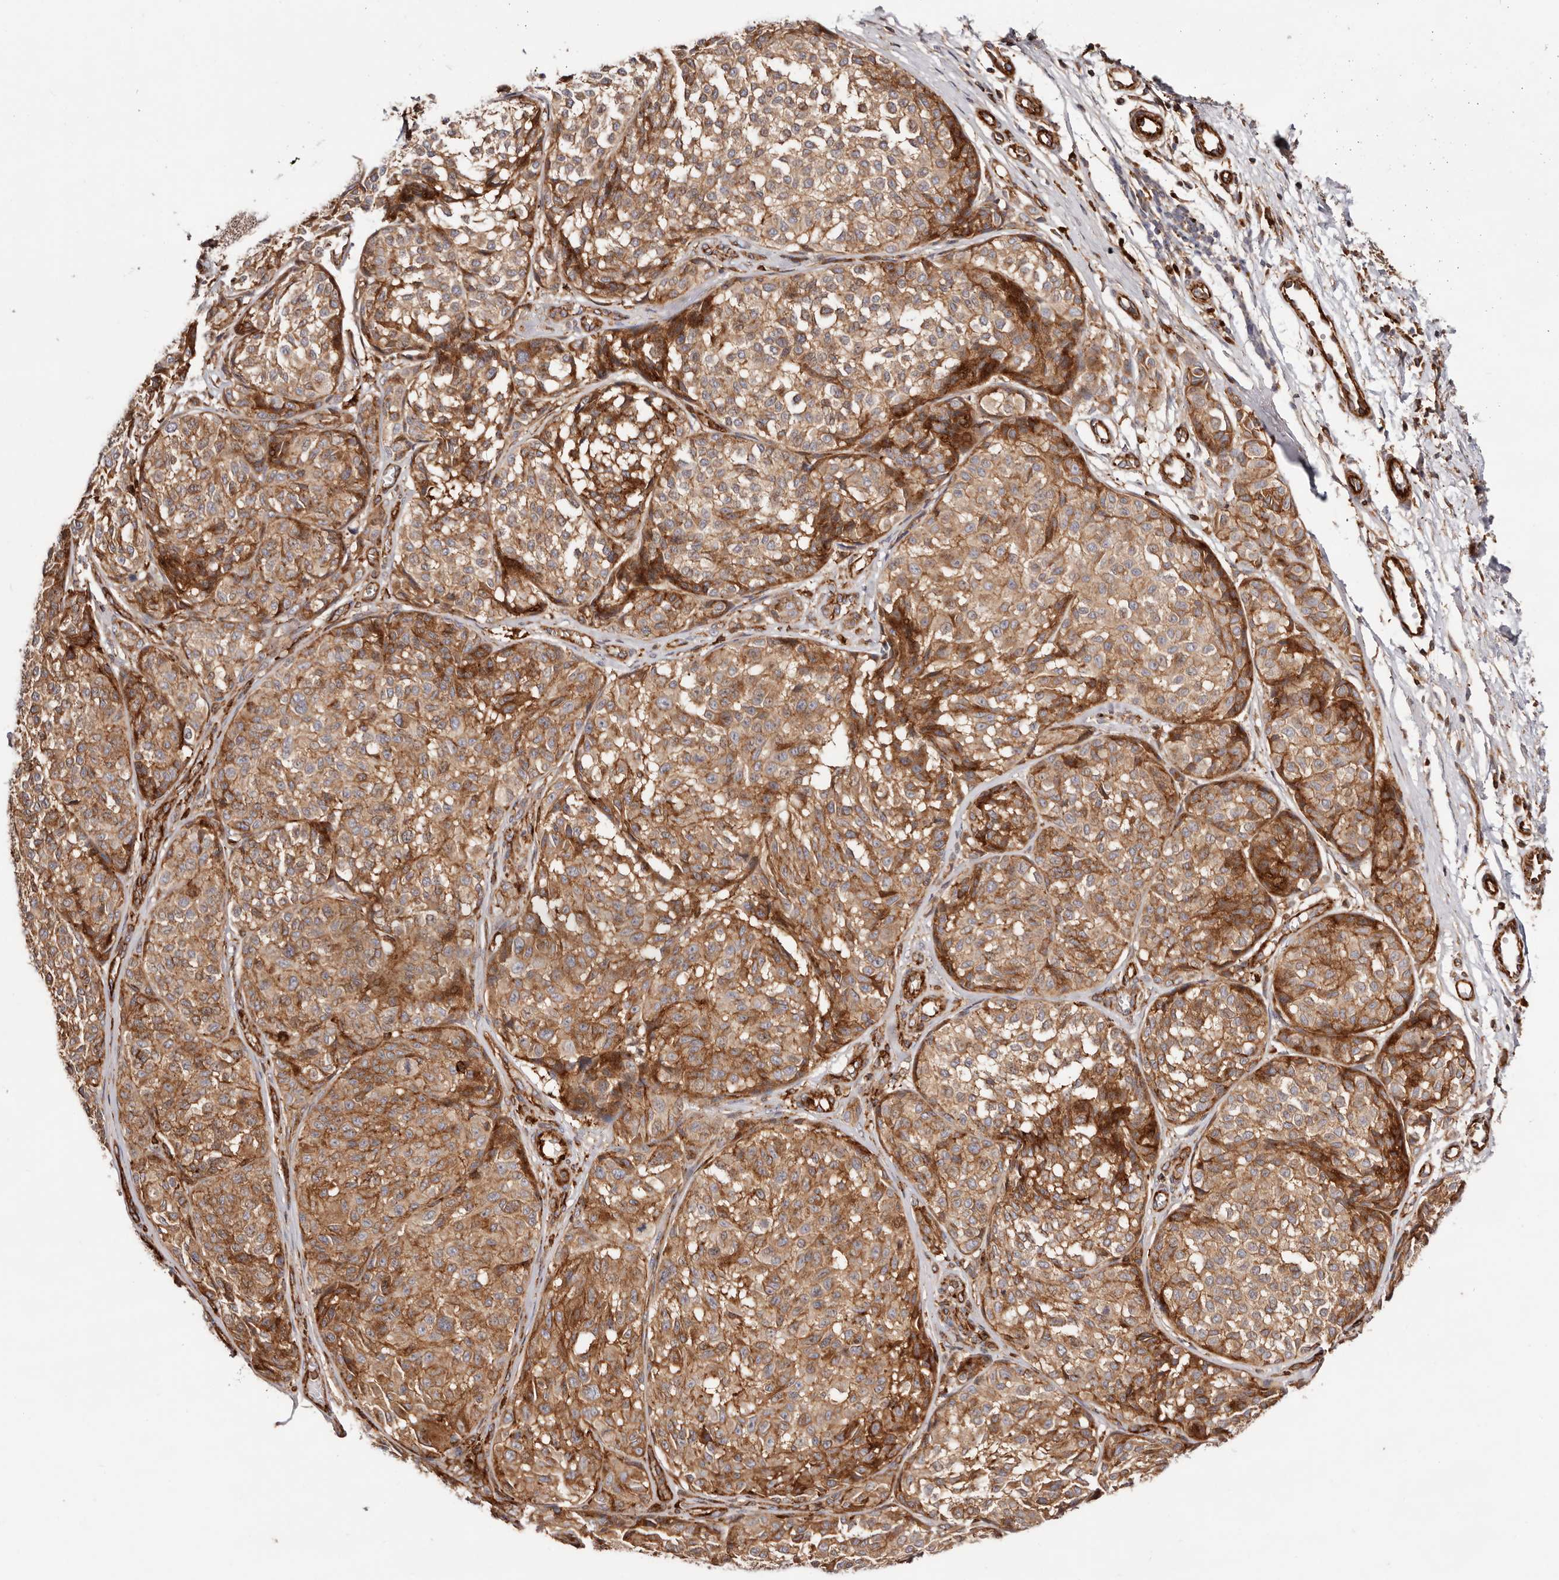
{"staining": {"intensity": "moderate", "quantity": ">75%", "location": "cytoplasmic/membranous"}, "tissue": "melanoma", "cell_type": "Tumor cells", "image_type": "cancer", "snomed": [{"axis": "morphology", "description": "Malignant melanoma, NOS"}, {"axis": "topography", "description": "Skin"}], "caption": "Approximately >75% of tumor cells in human malignant melanoma reveal moderate cytoplasmic/membranous protein staining as visualized by brown immunohistochemical staining.", "gene": "PTPN22", "patient": {"sex": "male", "age": 83}}